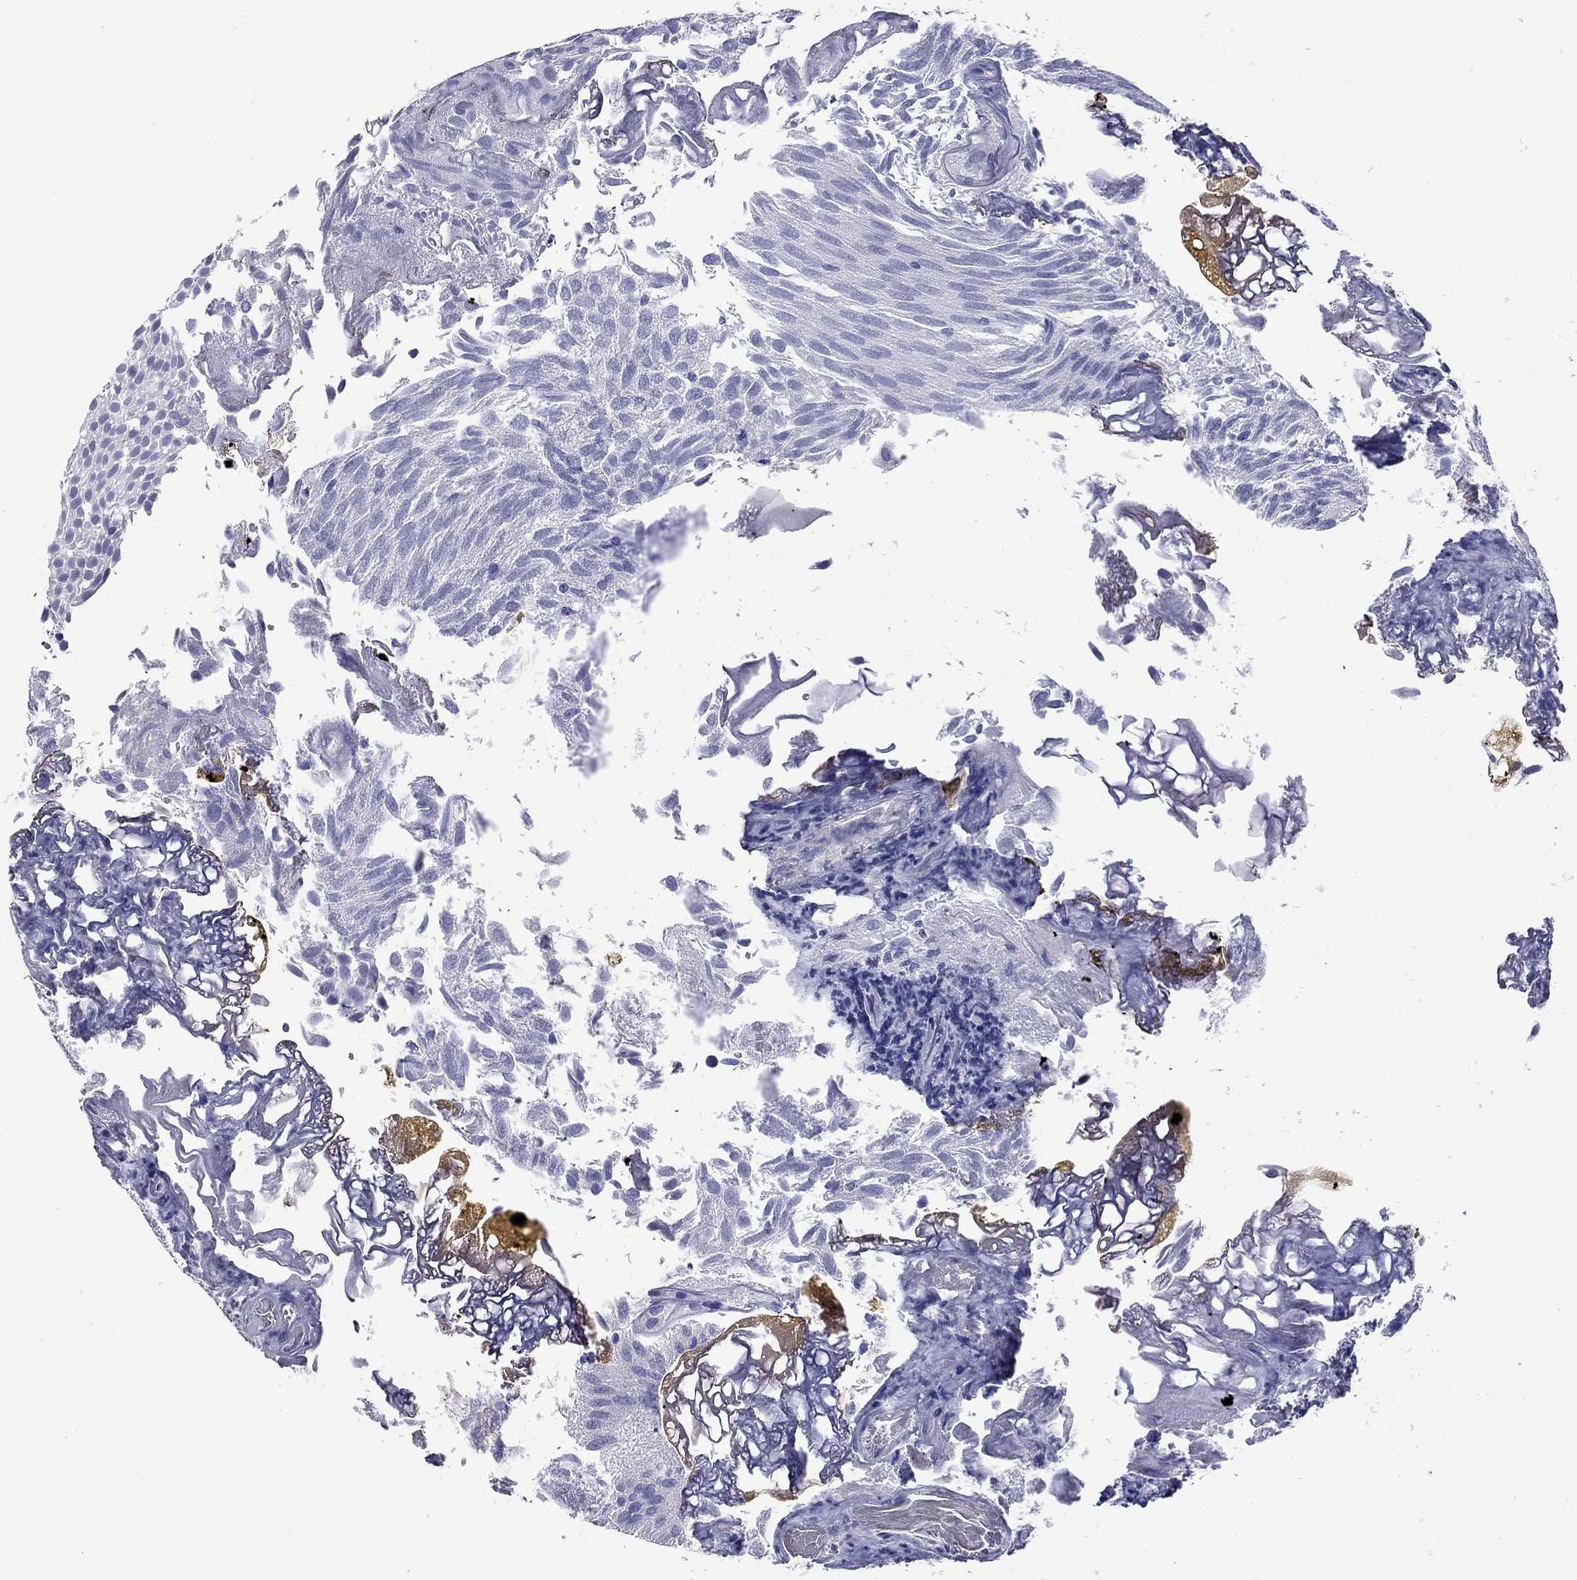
{"staining": {"intensity": "negative", "quantity": "none", "location": "none"}, "tissue": "urothelial cancer", "cell_type": "Tumor cells", "image_type": "cancer", "snomed": [{"axis": "morphology", "description": "Urothelial carcinoma, Low grade"}, {"axis": "topography", "description": "Urinary bladder"}], "caption": "Micrograph shows no significant protein expression in tumor cells of urothelial carcinoma (low-grade).", "gene": "KIAA2012", "patient": {"sex": "male", "age": 52}}